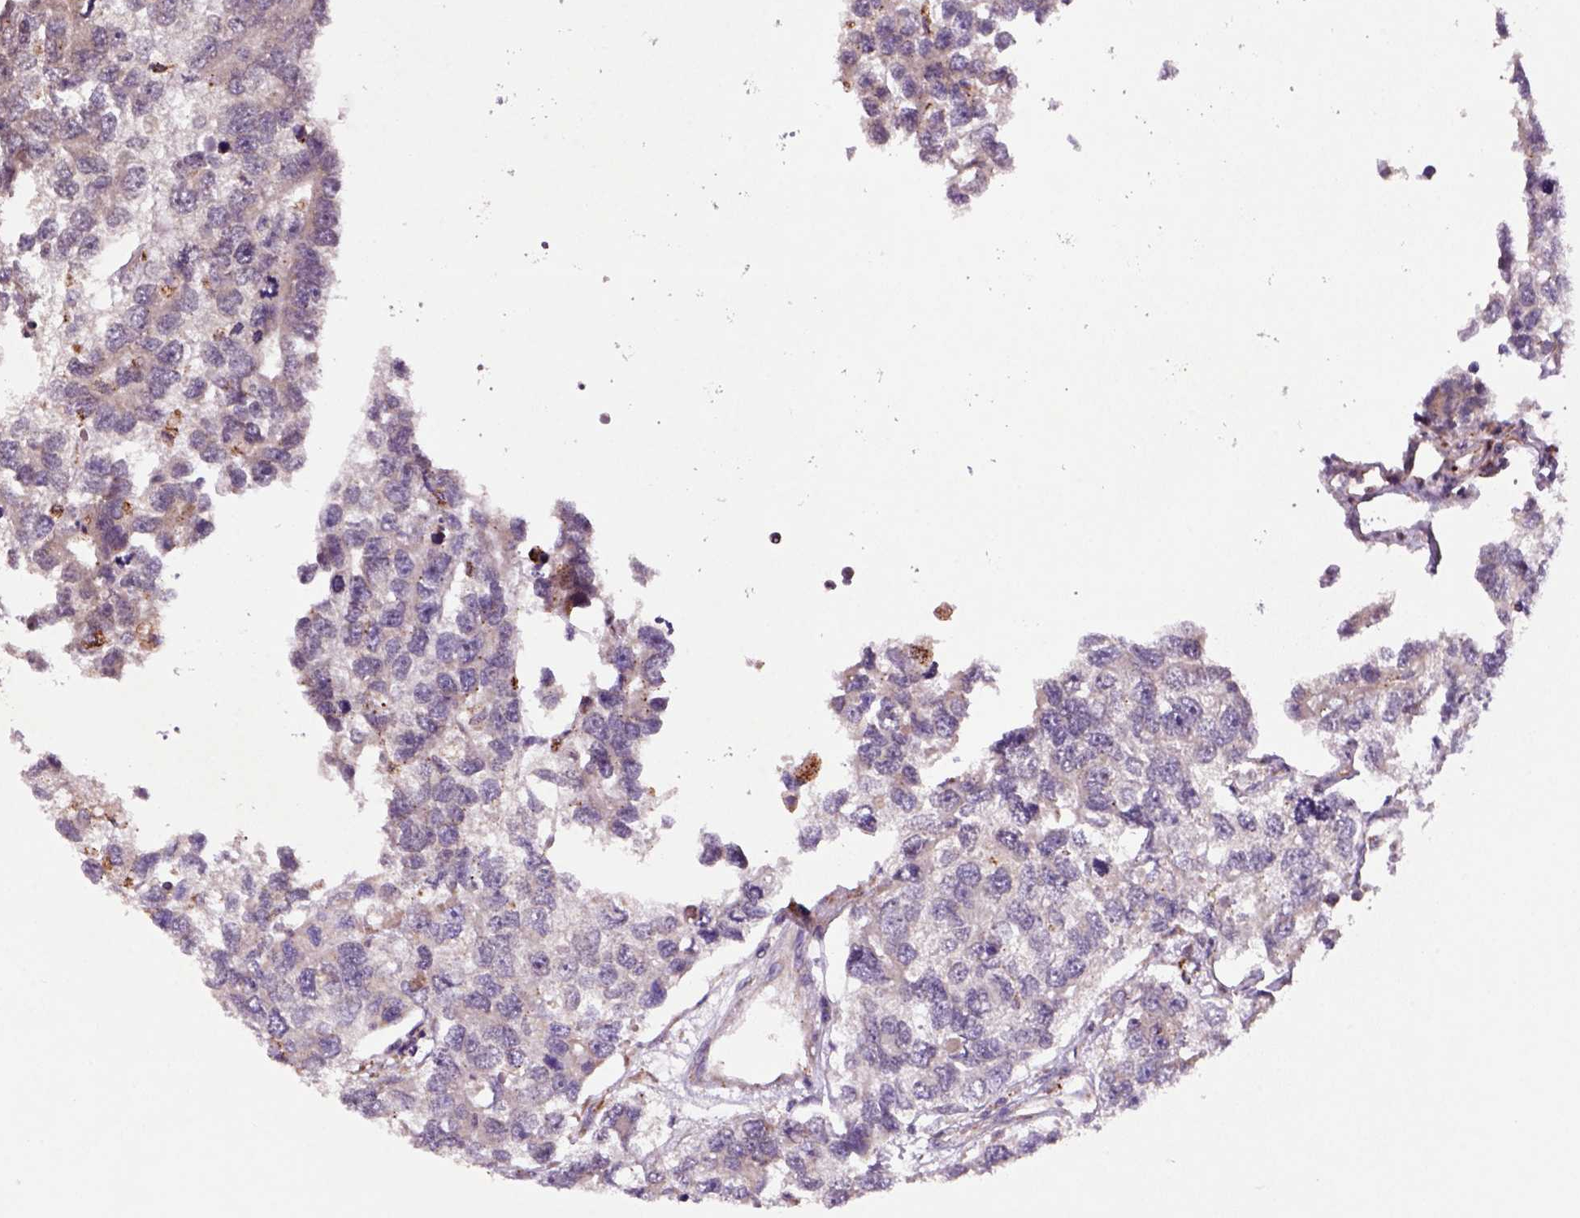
{"staining": {"intensity": "moderate", "quantity": "<25%", "location": "cytoplasmic/membranous"}, "tissue": "testis cancer", "cell_type": "Tumor cells", "image_type": "cancer", "snomed": [{"axis": "morphology", "description": "Seminoma, NOS"}, {"axis": "topography", "description": "Testis"}], "caption": "This image demonstrates testis cancer (seminoma) stained with IHC to label a protein in brown. The cytoplasmic/membranous of tumor cells show moderate positivity for the protein. Nuclei are counter-stained blue.", "gene": "FZD7", "patient": {"sex": "male", "age": 52}}